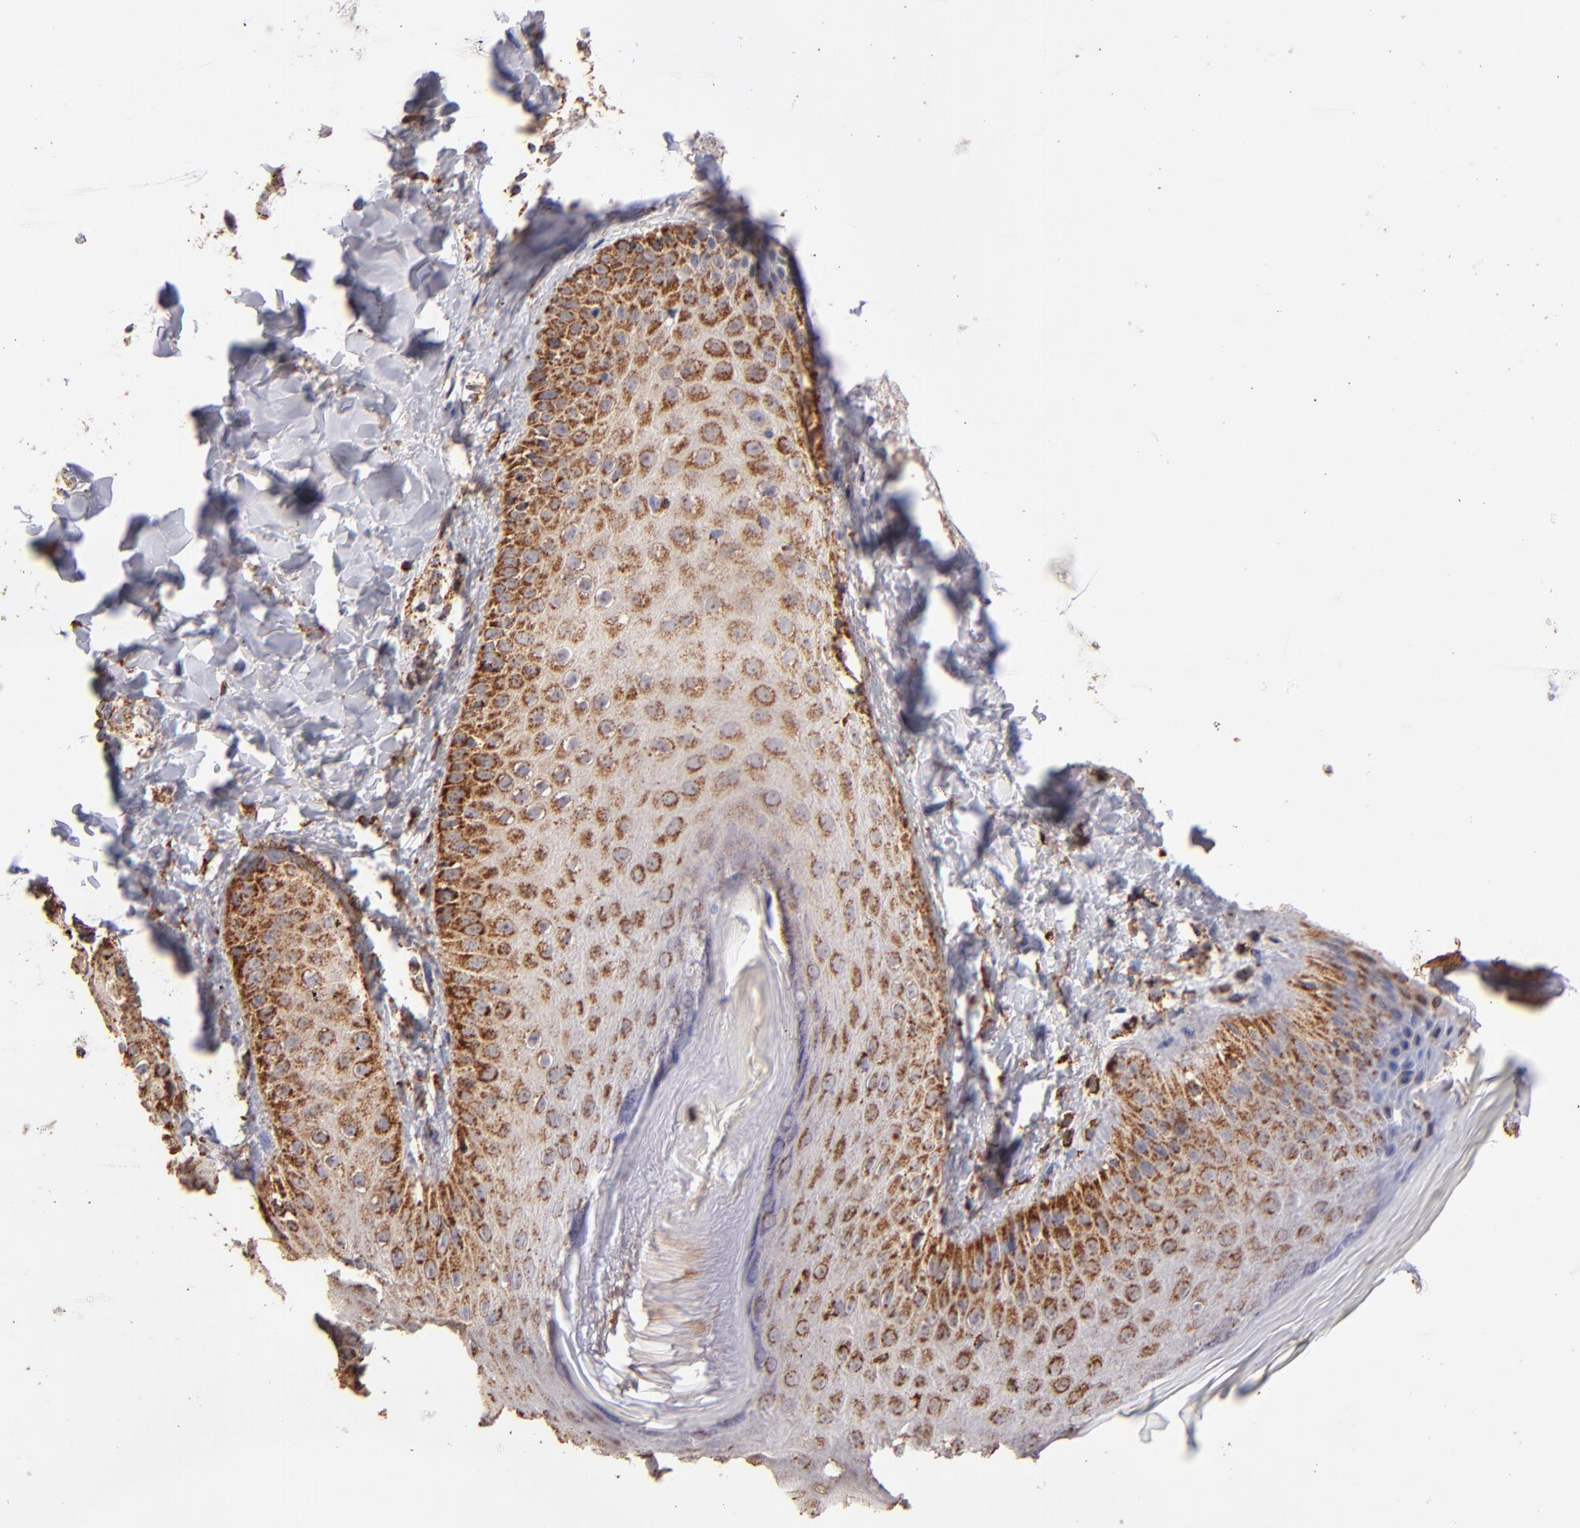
{"staining": {"intensity": "moderate", "quantity": "25%-75%", "location": "cytoplasmic/membranous"}, "tissue": "skin", "cell_type": "Epidermal cells", "image_type": "normal", "snomed": [{"axis": "morphology", "description": "Normal tissue, NOS"}, {"axis": "morphology", "description": "Inflammation, NOS"}, {"axis": "topography", "description": "Soft tissue"}, {"axis": "topography", "description": "Anal"}], "caption": "Immunohistochemistry of normal human skin reveals medium levels of moderate cytoplasmic/membranous positivity in about 25%-75% of epidermal cells.", "gene": "DLST", "patient": {"sex": "female", "age": 15}}